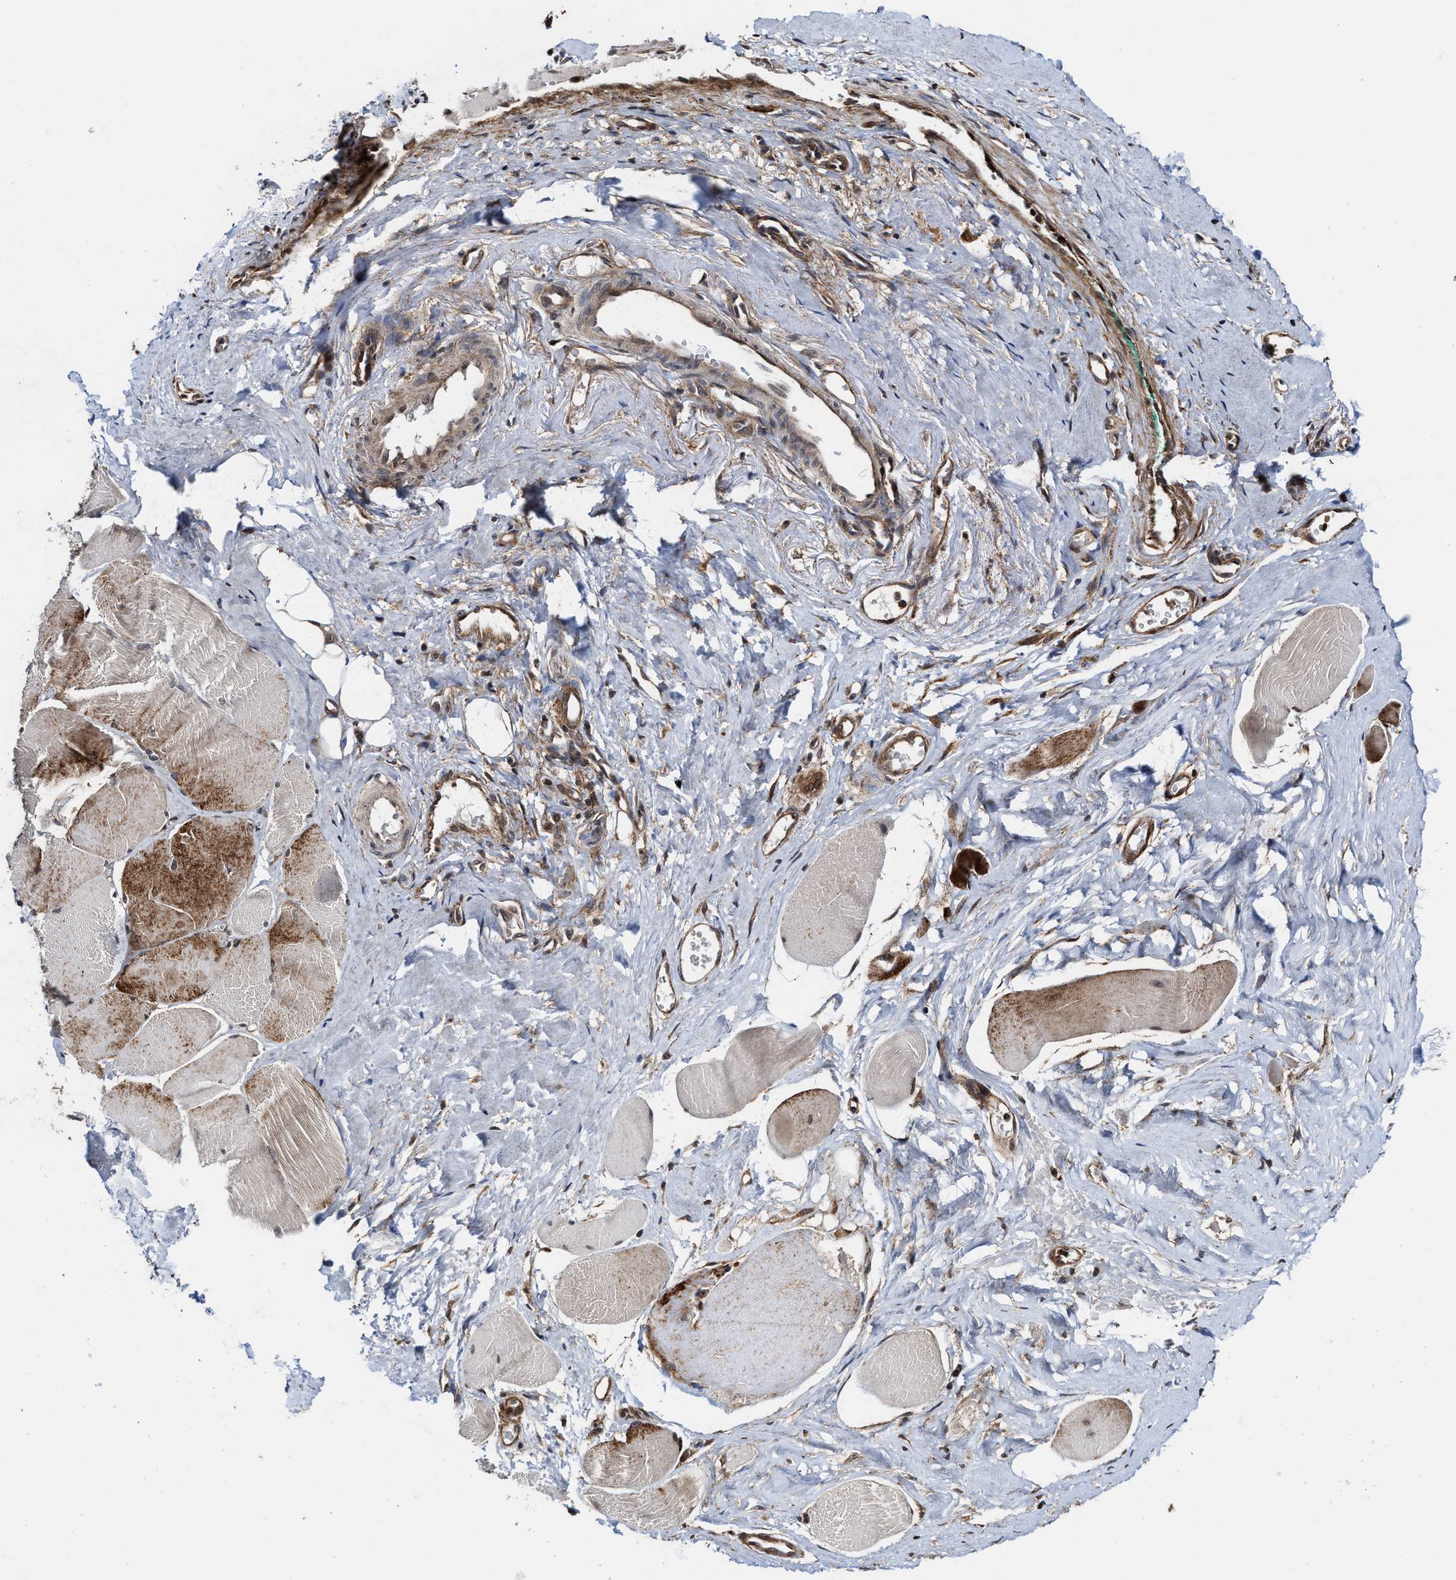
{"staining": {"intensity": "strong", "quantity": "25%-75%", "location": "cytoplasmic/membranous"}, "tissue": "skeletal muscle", "cell_type": "Myocytes", "image_type": "normal", "snomed": [{"axis": "morphology", "description": "Normal tissue, NOS"}, {"axis": "morphology", "description": "Squamous cell carcinoma, NOS"}, {"axis": "topography", "description": "Skeletal muscle"}], "caption": "Skeletal muscle stained with DAB immunohistochemistry (IHC) demonstrates high levels of strong cytoplasmic/membranous expression in about 25%-75% of myocytes. (DAB (3,3'-diaminobenzidine) = brown stain, brightfield microscopy at high magnification).", "gene": "SEPTIN2", "patient": {"sex": "male", "age": 51}}